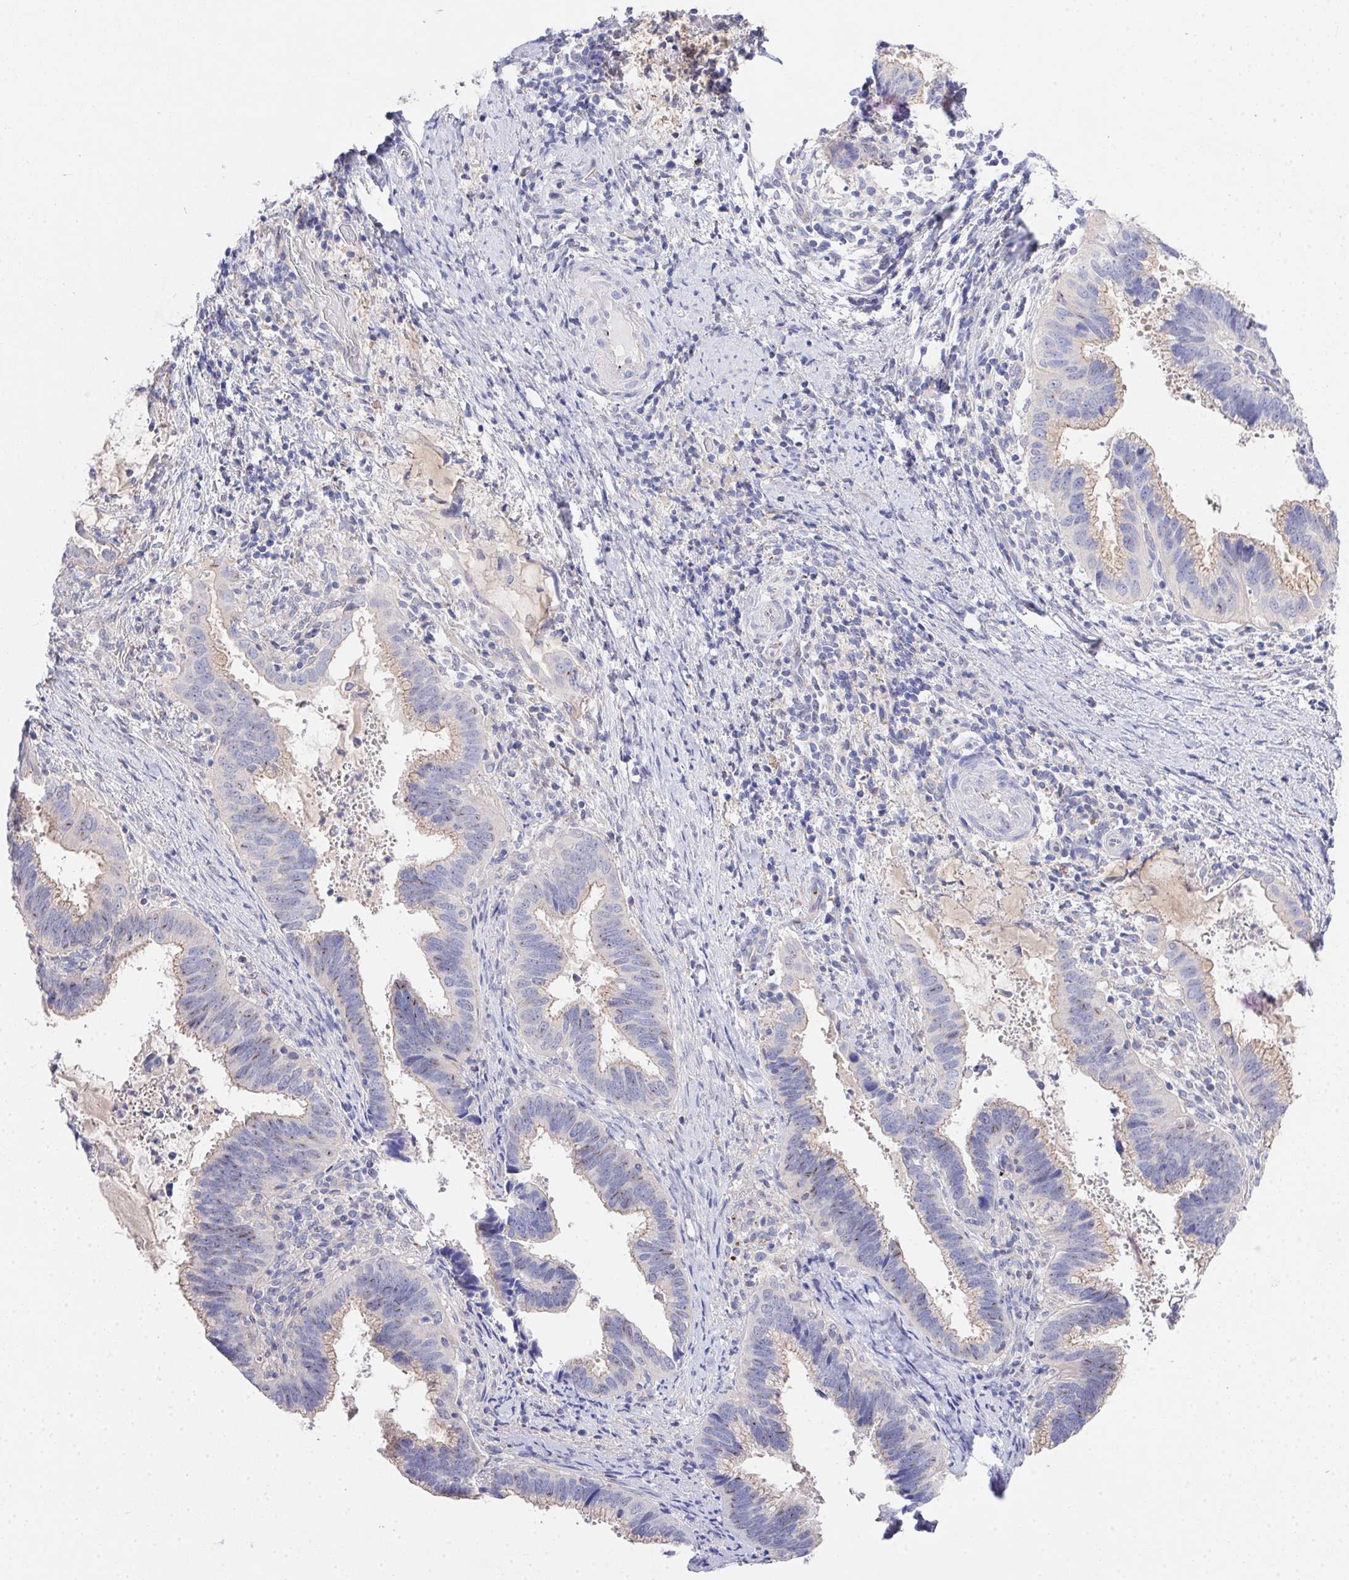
{"staining": {"intensity": "weak", "quantity": "<25%", "location": "cytoplasmic/membranous"}, "tissue": "cervical cancer", "cell_type": "Tumor cells", "image_type": "cancer", "snomed": [{"axis": "morphology", "description": "Adenocarcinoma, NOS"}, {"axis": "topography", "description": "Cervix"}], "caption": "Immunohistochemistry (IHC) photomicrograph of human adenocarcinoma (cervical) stained for a protein (brown), which exhibits no staining in tumor cells.", "gene": "PRG3", "patient": {"sex": "female", "age": 56}}